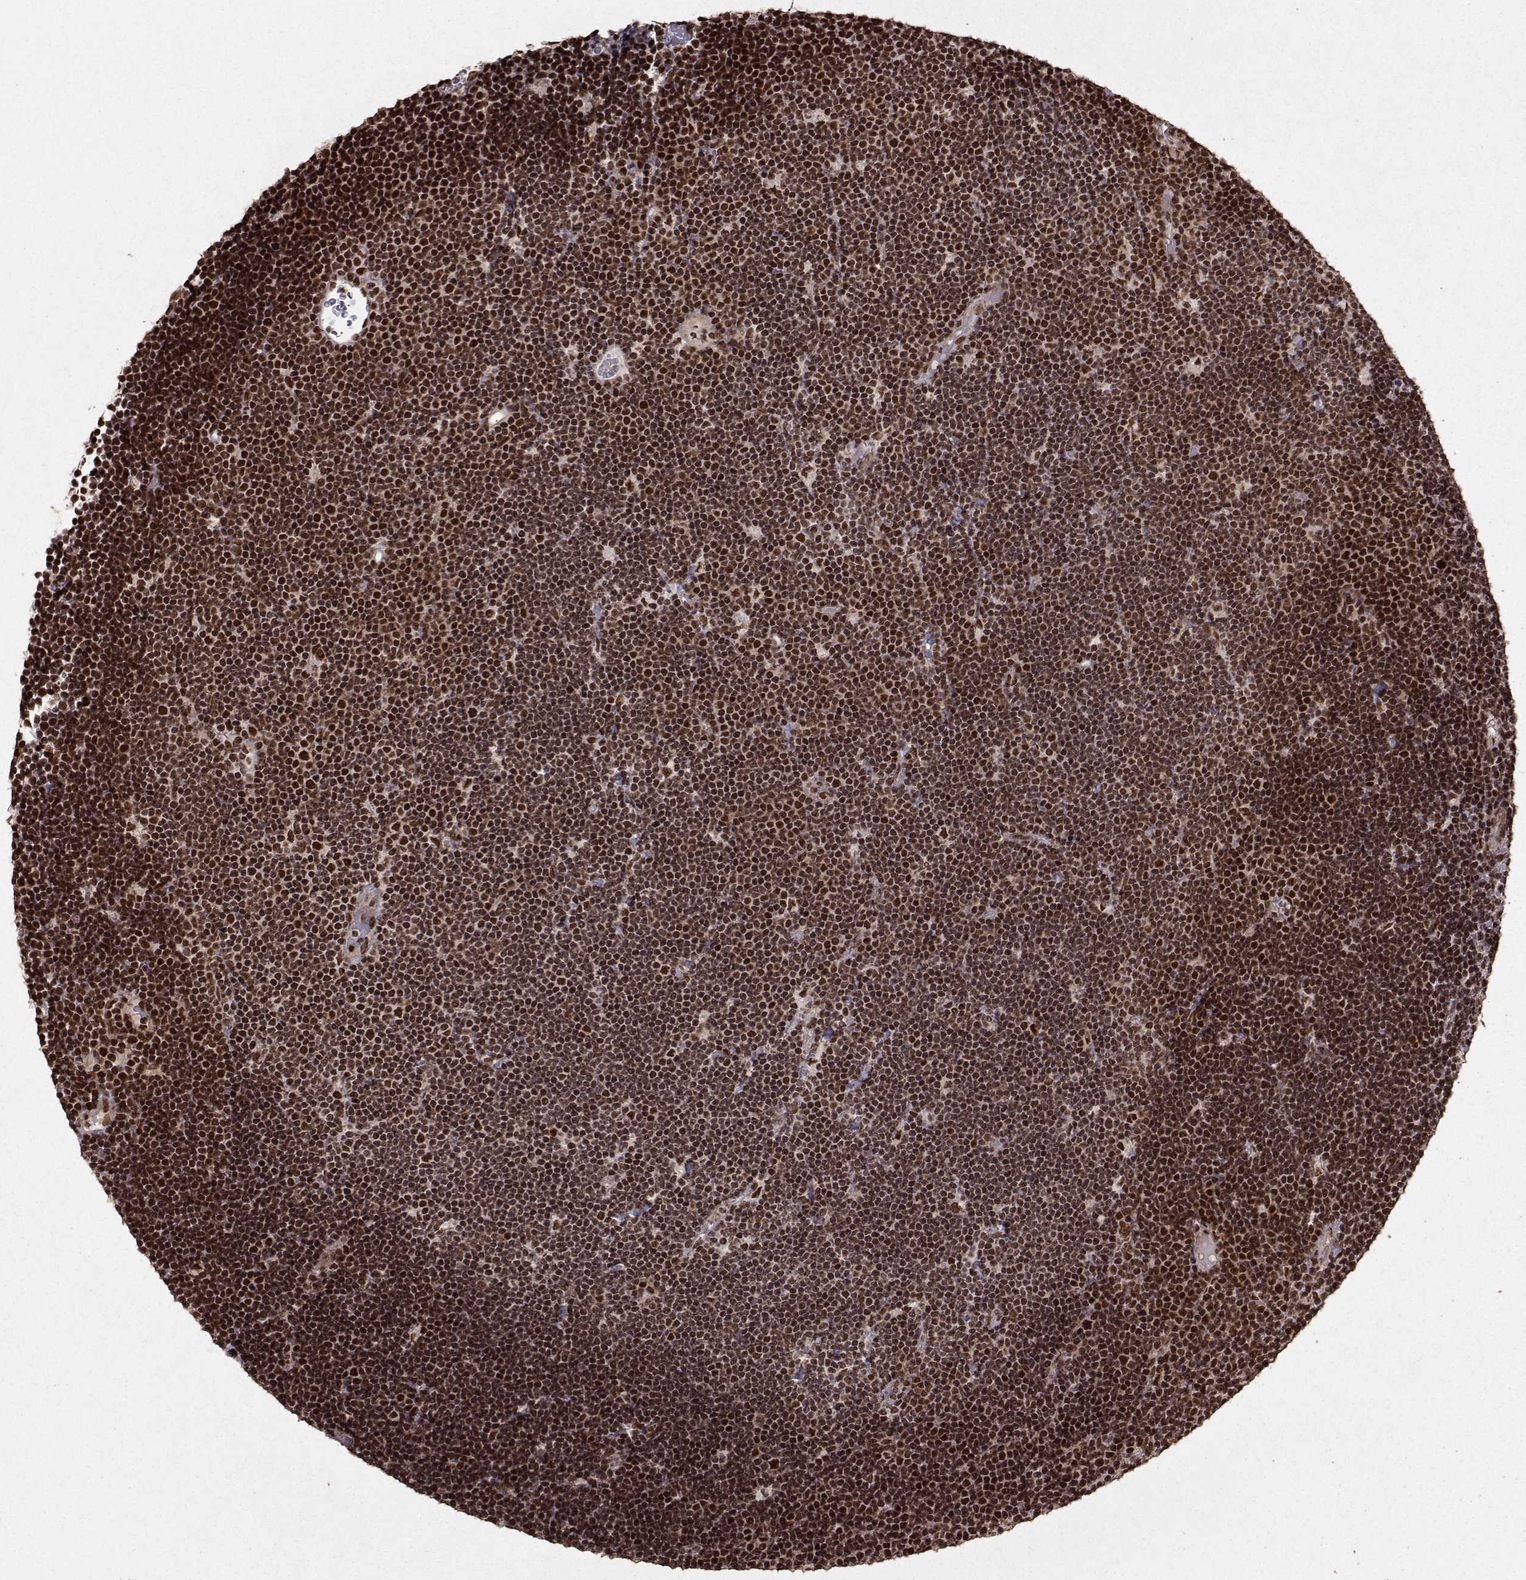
{"staining": {"intensity": "strong", "quantity": ">75%", "location": "nuclear"}, "tissue": "lymphoma", "cell_type": "Tumor cells", "image_type": "cancer", "snomed": [{"axis": "morphology", "description": "Malignant lymphoma, non-Hodgkin's type, Low grade"}, {"axis": "topography", "description": "Brain"}], "caption": "A high-resolution micrograph shows immunohistochemistry staining of malignant lymphoma, non-Hodgkin's type (low-grade), which reveals strong nuclear expression in approximately >75% of tumor cells. Using DAB (3,3'-diaminobenzidine) (brown) and hematoxylin (blue) stains, captured at high magnification using brightfield microscopy.", "gene": "SF1", "patient": {"sex": "female", "age": 66}}